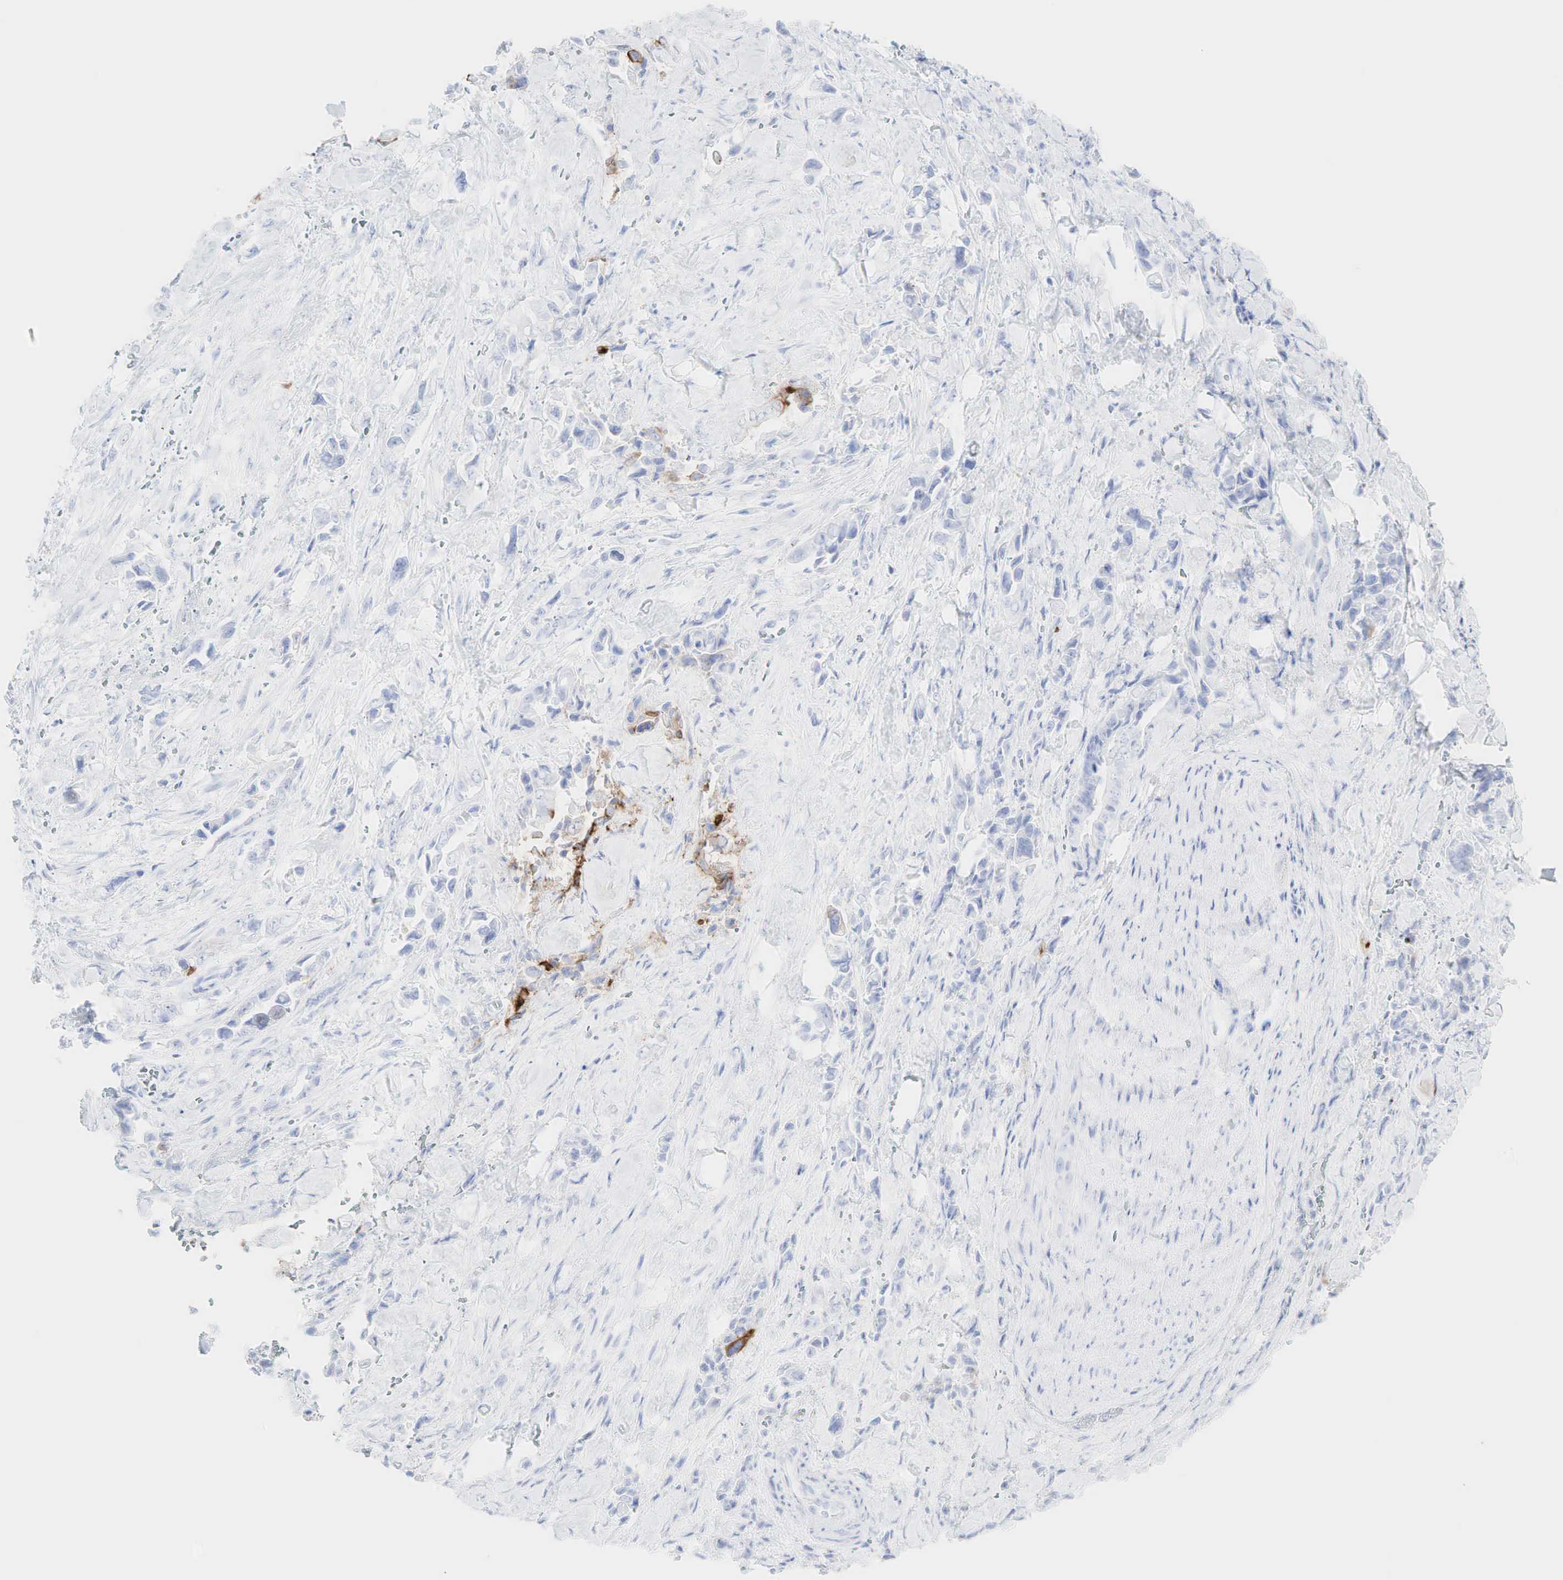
{"staining": {"intensity": "moderate", "quantity": "<25%", "location": "cytoplasmic/membranous"}, "tissue": "pancreatic cancer", "cell_type": "Tumor cells", "image_type": "cancer", "snomed": [{"axis": "morphology", "description": "Adenocarcinoma, NOS"}, {"axis": "topography", "description": "Pancreas"}], "caption": "DAB (3,3'-diaminobenzidine) immunohistochemical staining of human pancreatic adenocarcinoma shows moderate cytoplasmic/membranous protein staining in approximately <25% of tumor cells.", "gene": "CEACAM5", "patient": {"sex": "male", "age": 69}}